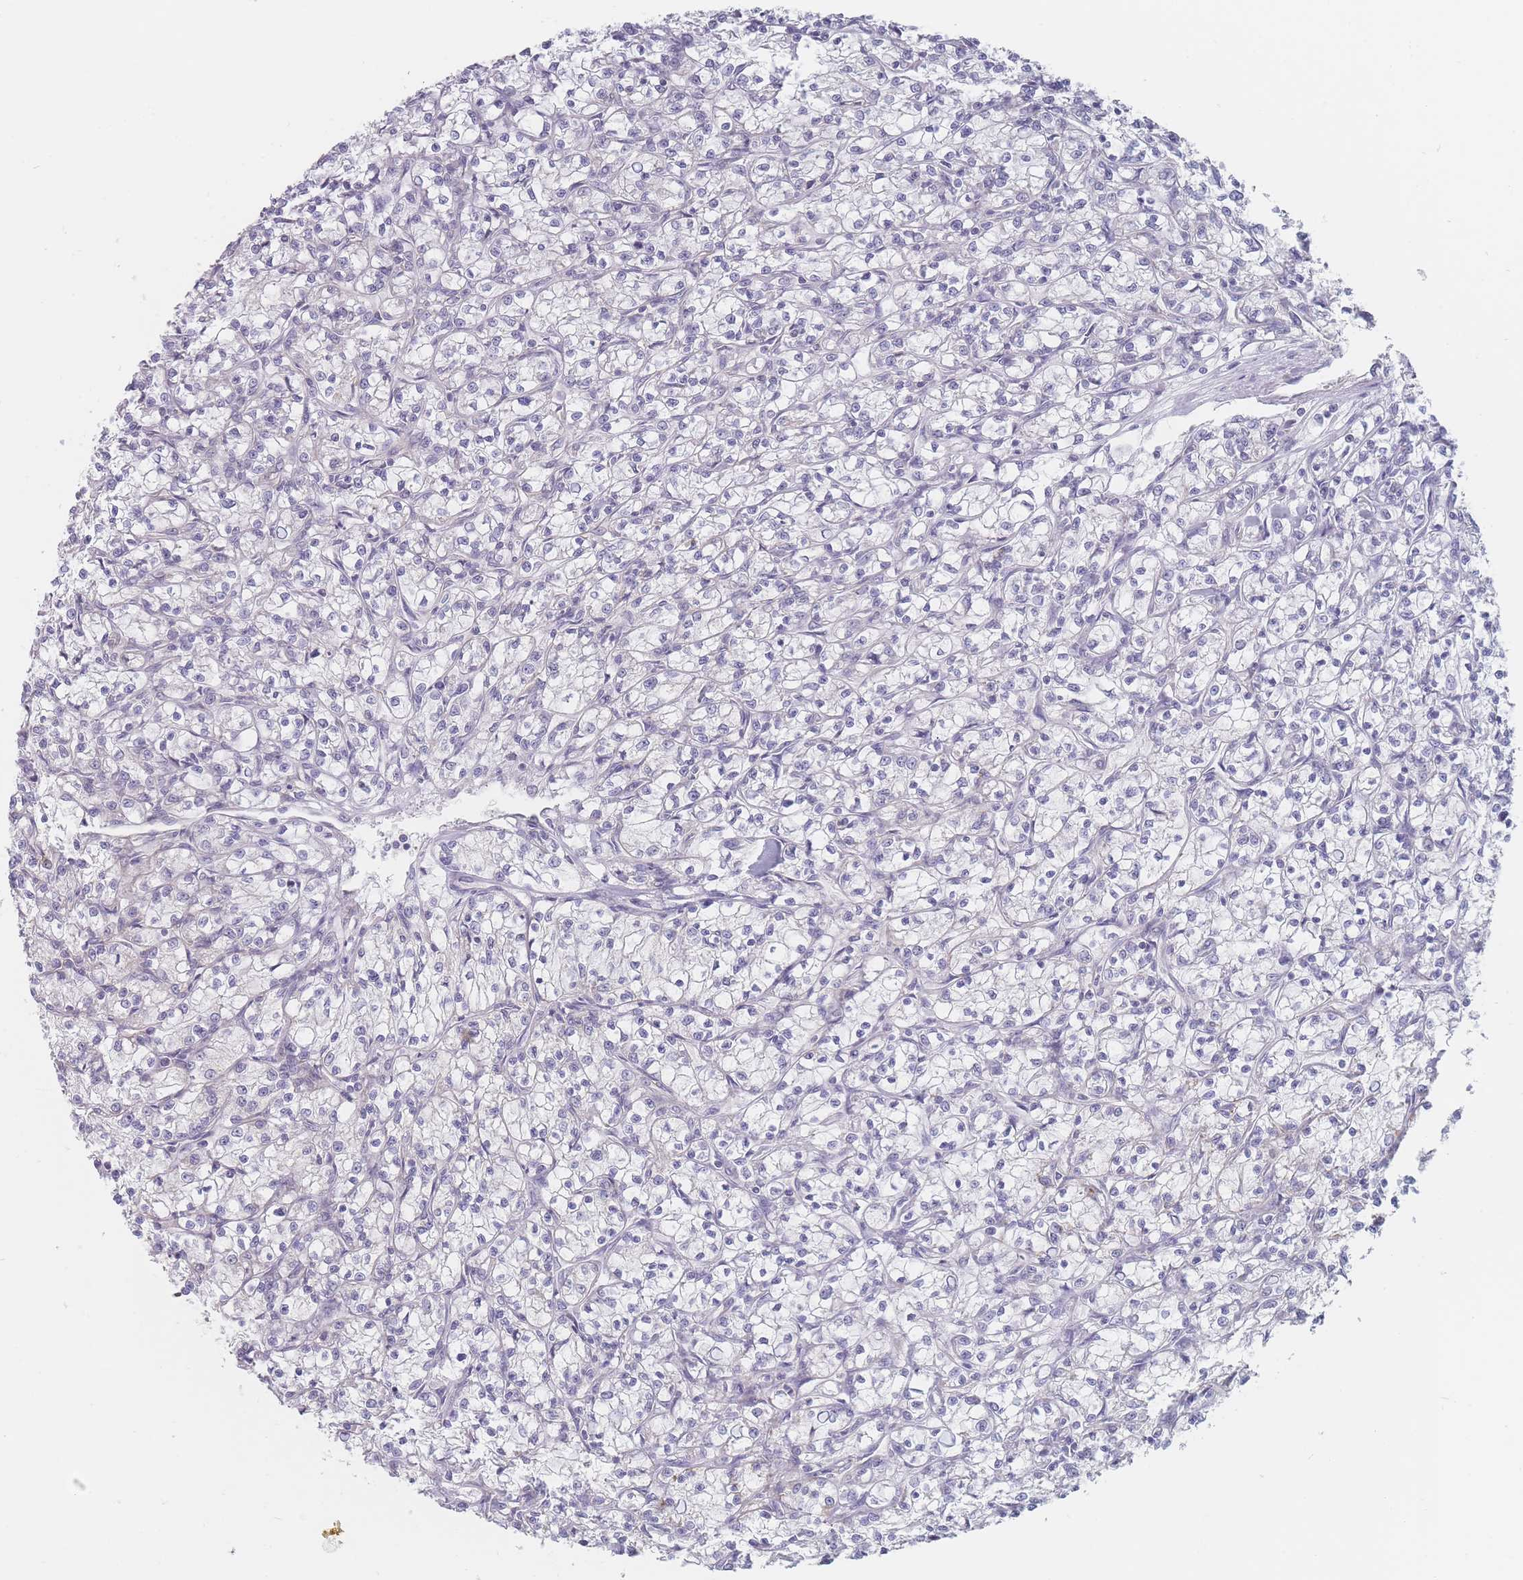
{"staining": {"intensity": "negative", "quantity": "none", "location": "none"}, "tissue": "renal cancer", "cell_type": "Tumor cells", "image_type": "cancer", "snomed": [{"axis": "morphology", "description": "Adenocarcinoma, NOS"}, {"axis": "topography", "description": "Kidney"}], "caption": "This is an IHC micrograph of adenocarcinoma (renal). There is no positivity in tumor cells.", "gene": "MAP1S", "patient": {"sex": "female", "age": 59}}